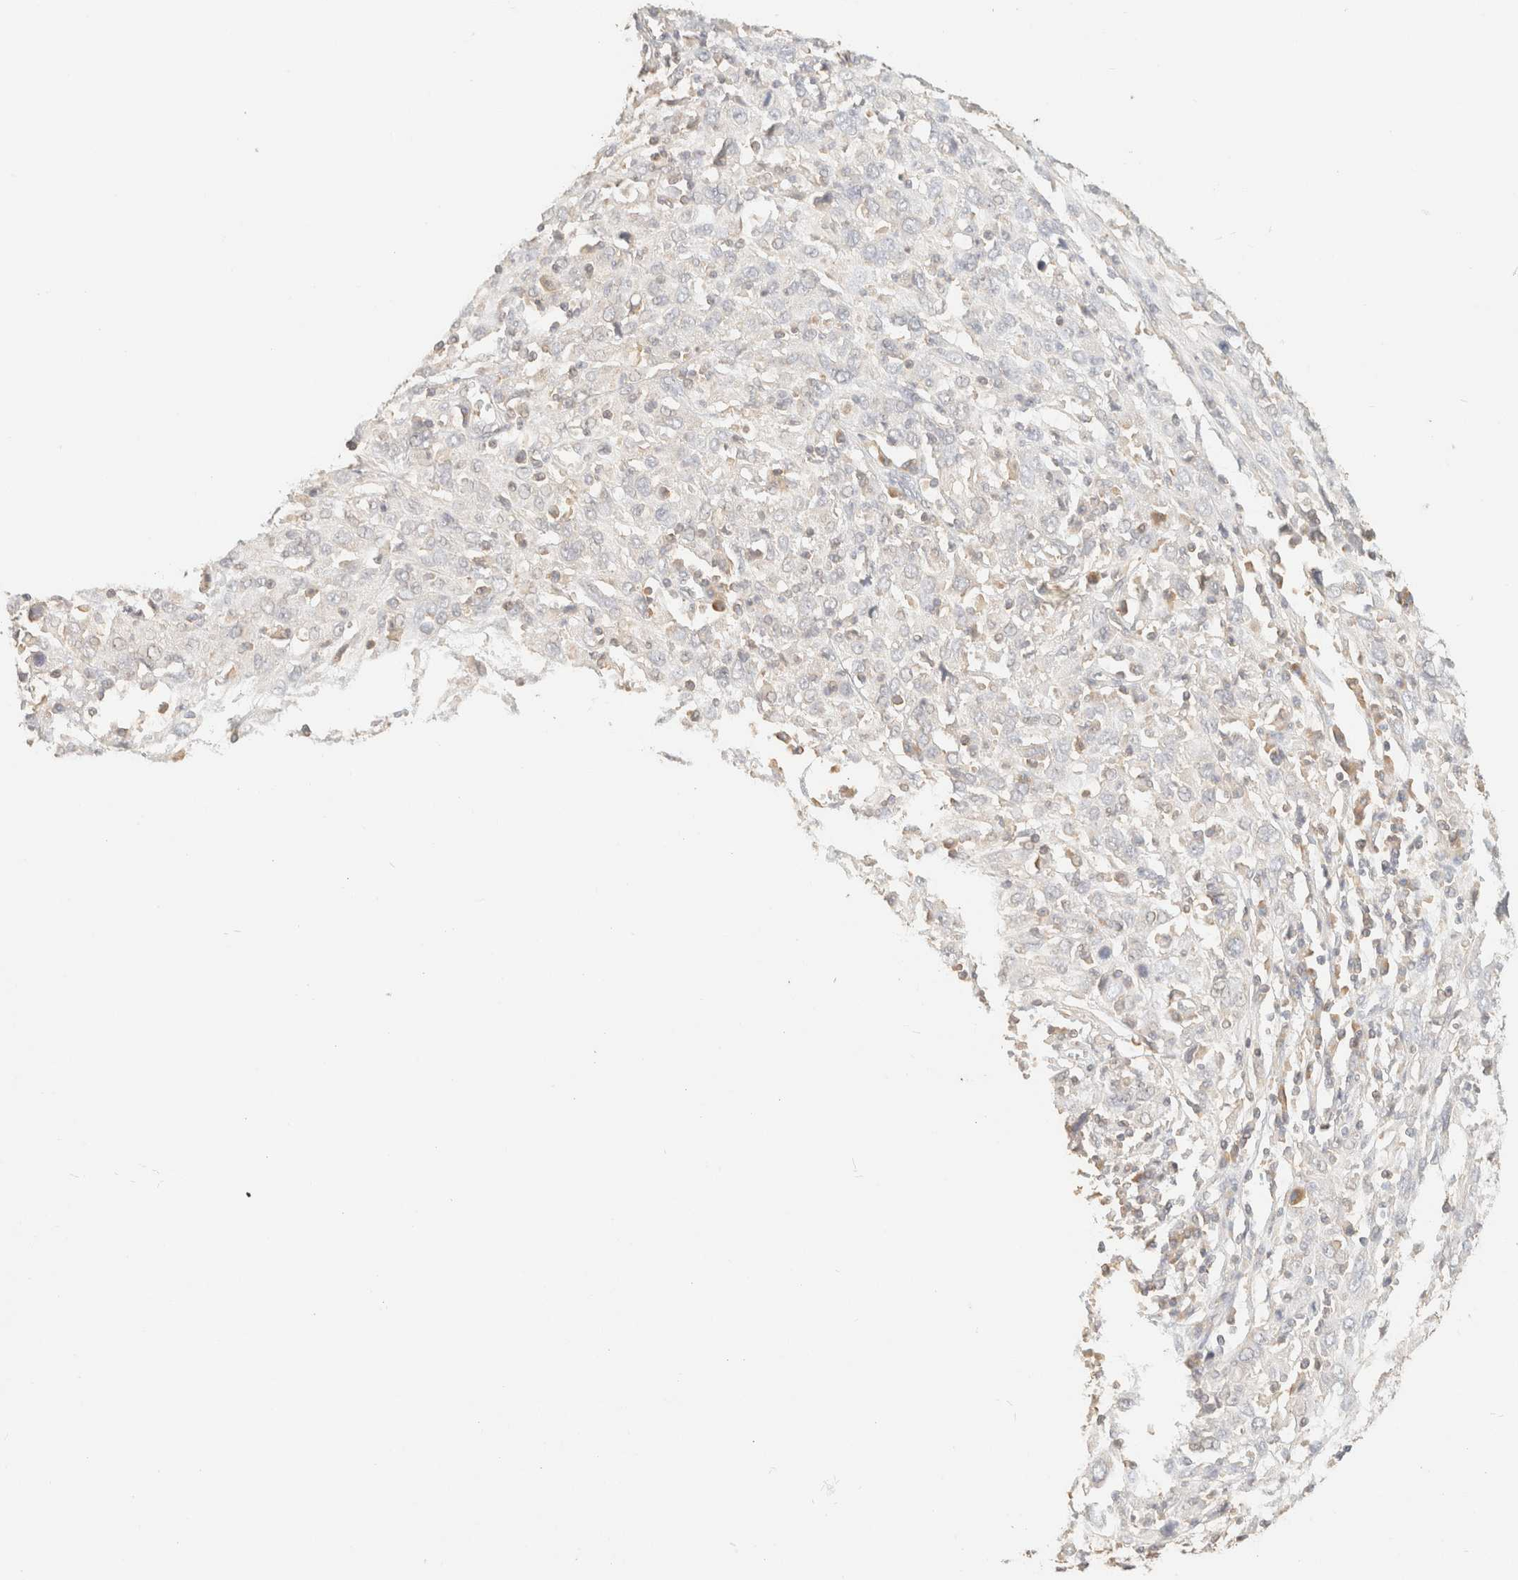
{"staining": {"intensity": "negative", "quantity": "none", "location": "none"}, "tissue": "cervical cancer", "cell_type": "Tumor cells", "image_type": "cancer", "snomed": [{"axis": "morphology", "description": "Squamous cell carcinoma, NOS"}, {"axis": "topography", "description": "Cervix"}], "caption": "Tumor cells show no significant positivity in squamous cell carcinoma (cervical). The staining is performed using DAB brown chromogen with nuclei counter-stained in using hematoxylin.", "gene": "TIMD4", "patient": {"sex": "female", "age": 46}}